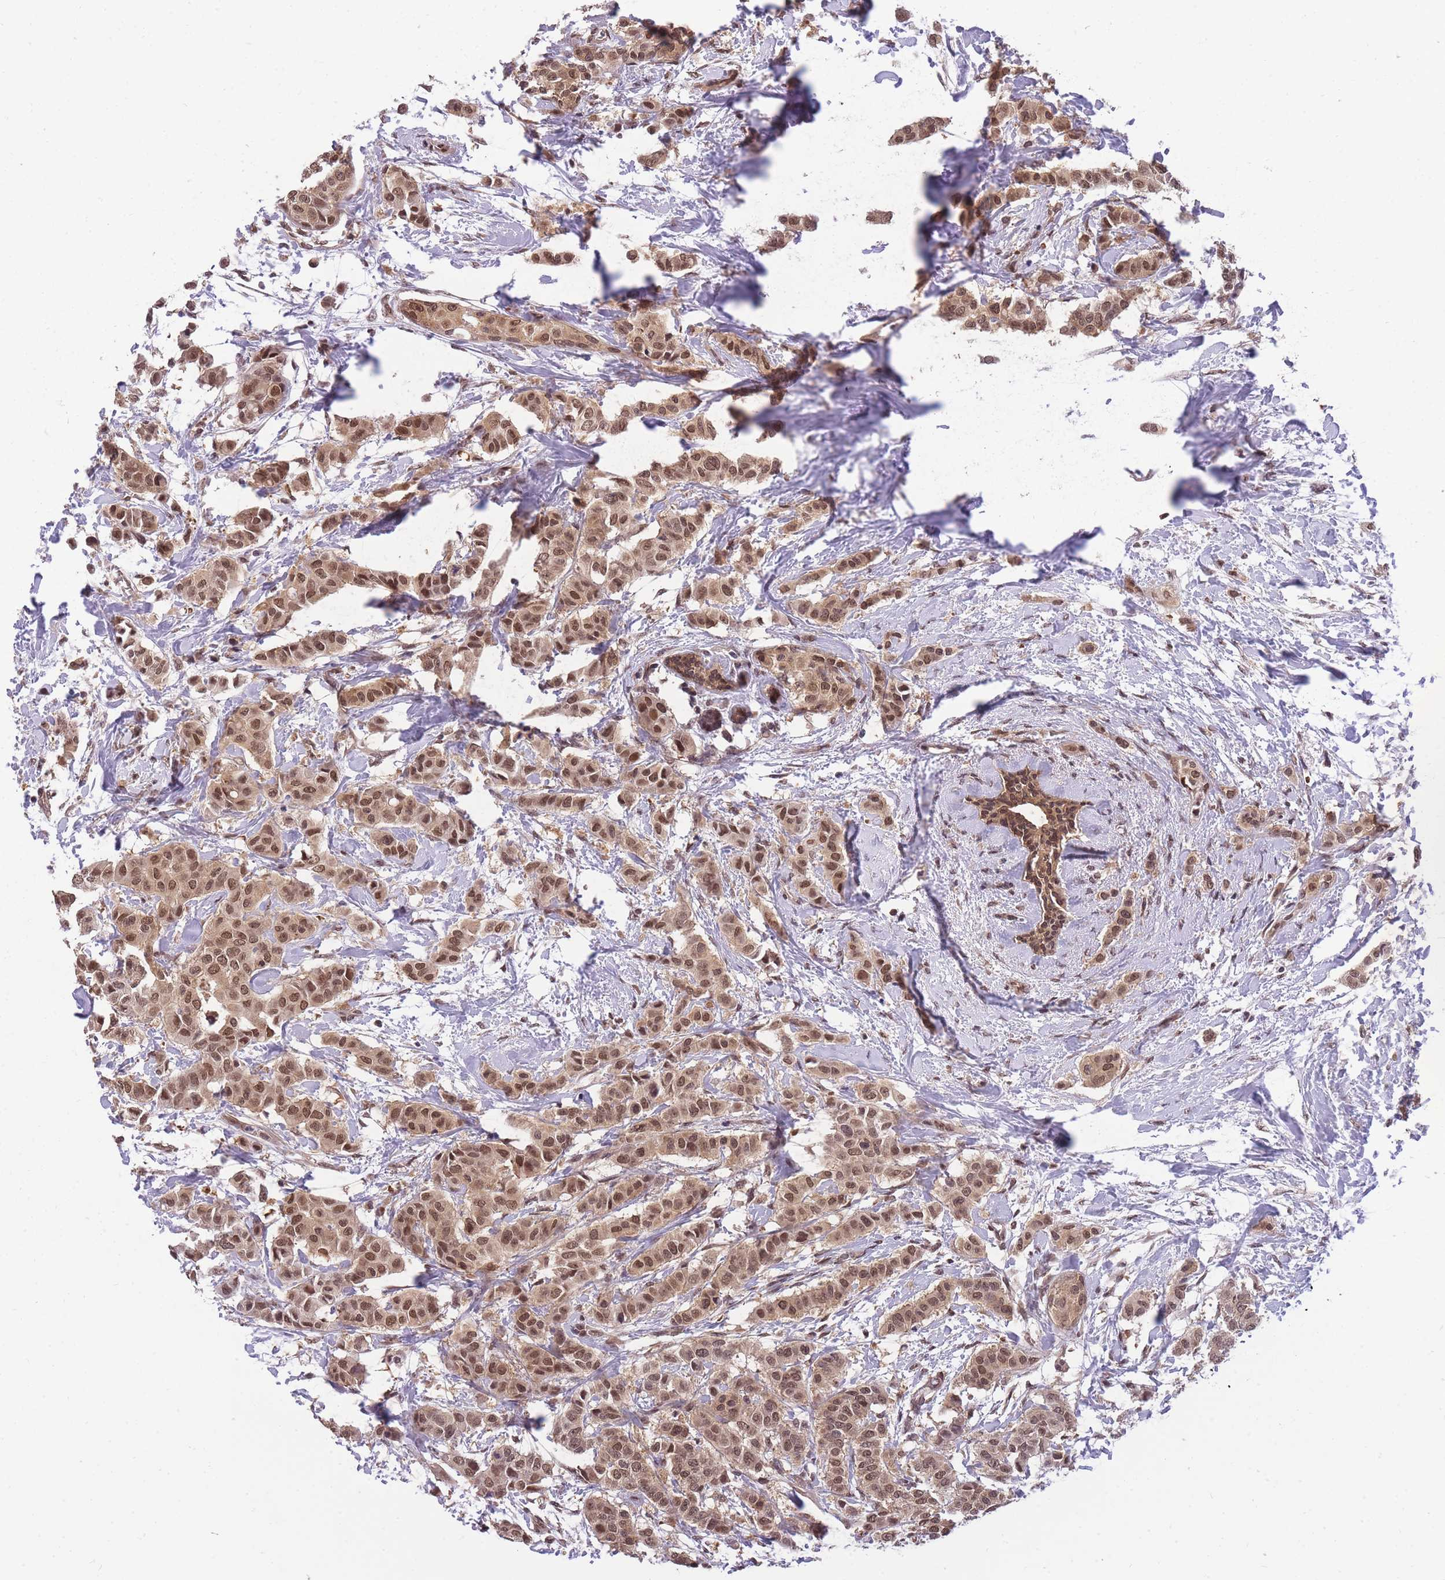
{"staining": {"intensity": "moderate", "quantity": ">75%", "location": "cytoplasmic/membranous,nuclear"}, "tissue": "breast cancer", "cell_type": "Tumor cells", "image_type": "cancer", "snomed": [{"axis": "morphology", "description": "Duct carcinoma"}, {"axis": "topography", "description": "Breast"}], "caption": "A medium amount of moderate cytoplasmic/membranous and nuclear expression is identified in about >75% of tumor cells in breast cancer (infiltrating ductal carcinoma) tissue.", "gene": "CDIP1", "patient": {"sex": "female", "age": 40}}